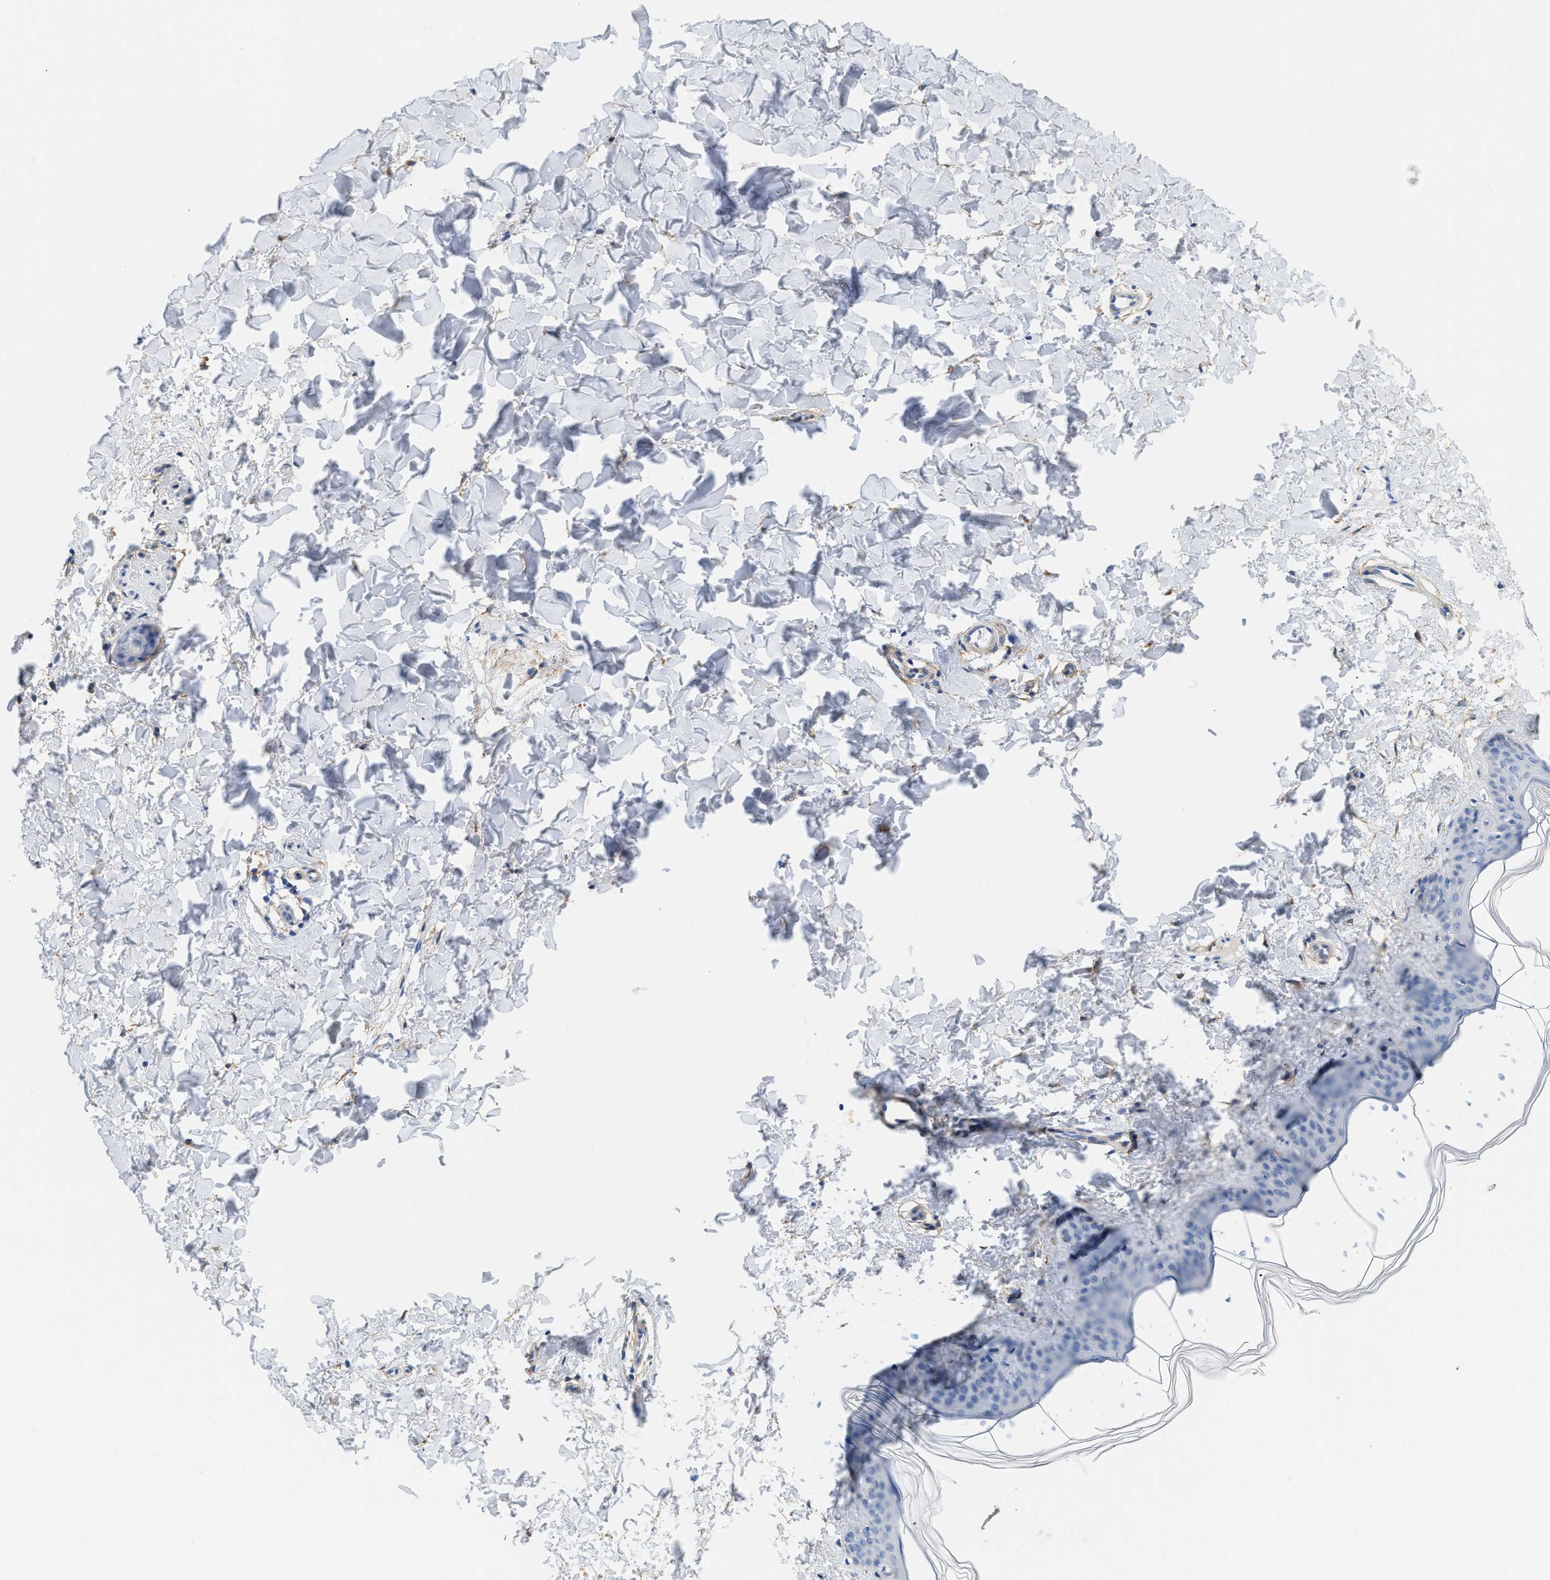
{"staining": {"intensity": "moderate", "quantity": ">75%", "location": "cytoplasmic/membranous"}, "tissue": "skin", "cell_type": "Fibroblasts", "image_type": "normal", "snomed": [{"axis": "morphology", "description": "Normal tissue, NOS"}, {"axis": "topography", "description": "Skin"}], "caption": "Immunohistochemical staining of unremarkable human skin demonstrates >75% levels of moderate cytoplasmic/membranous protein staining in approximately >75% of fibroblasts.", "gene": "PDGFRB", "patient": {"sex": "female", "age": 17}}